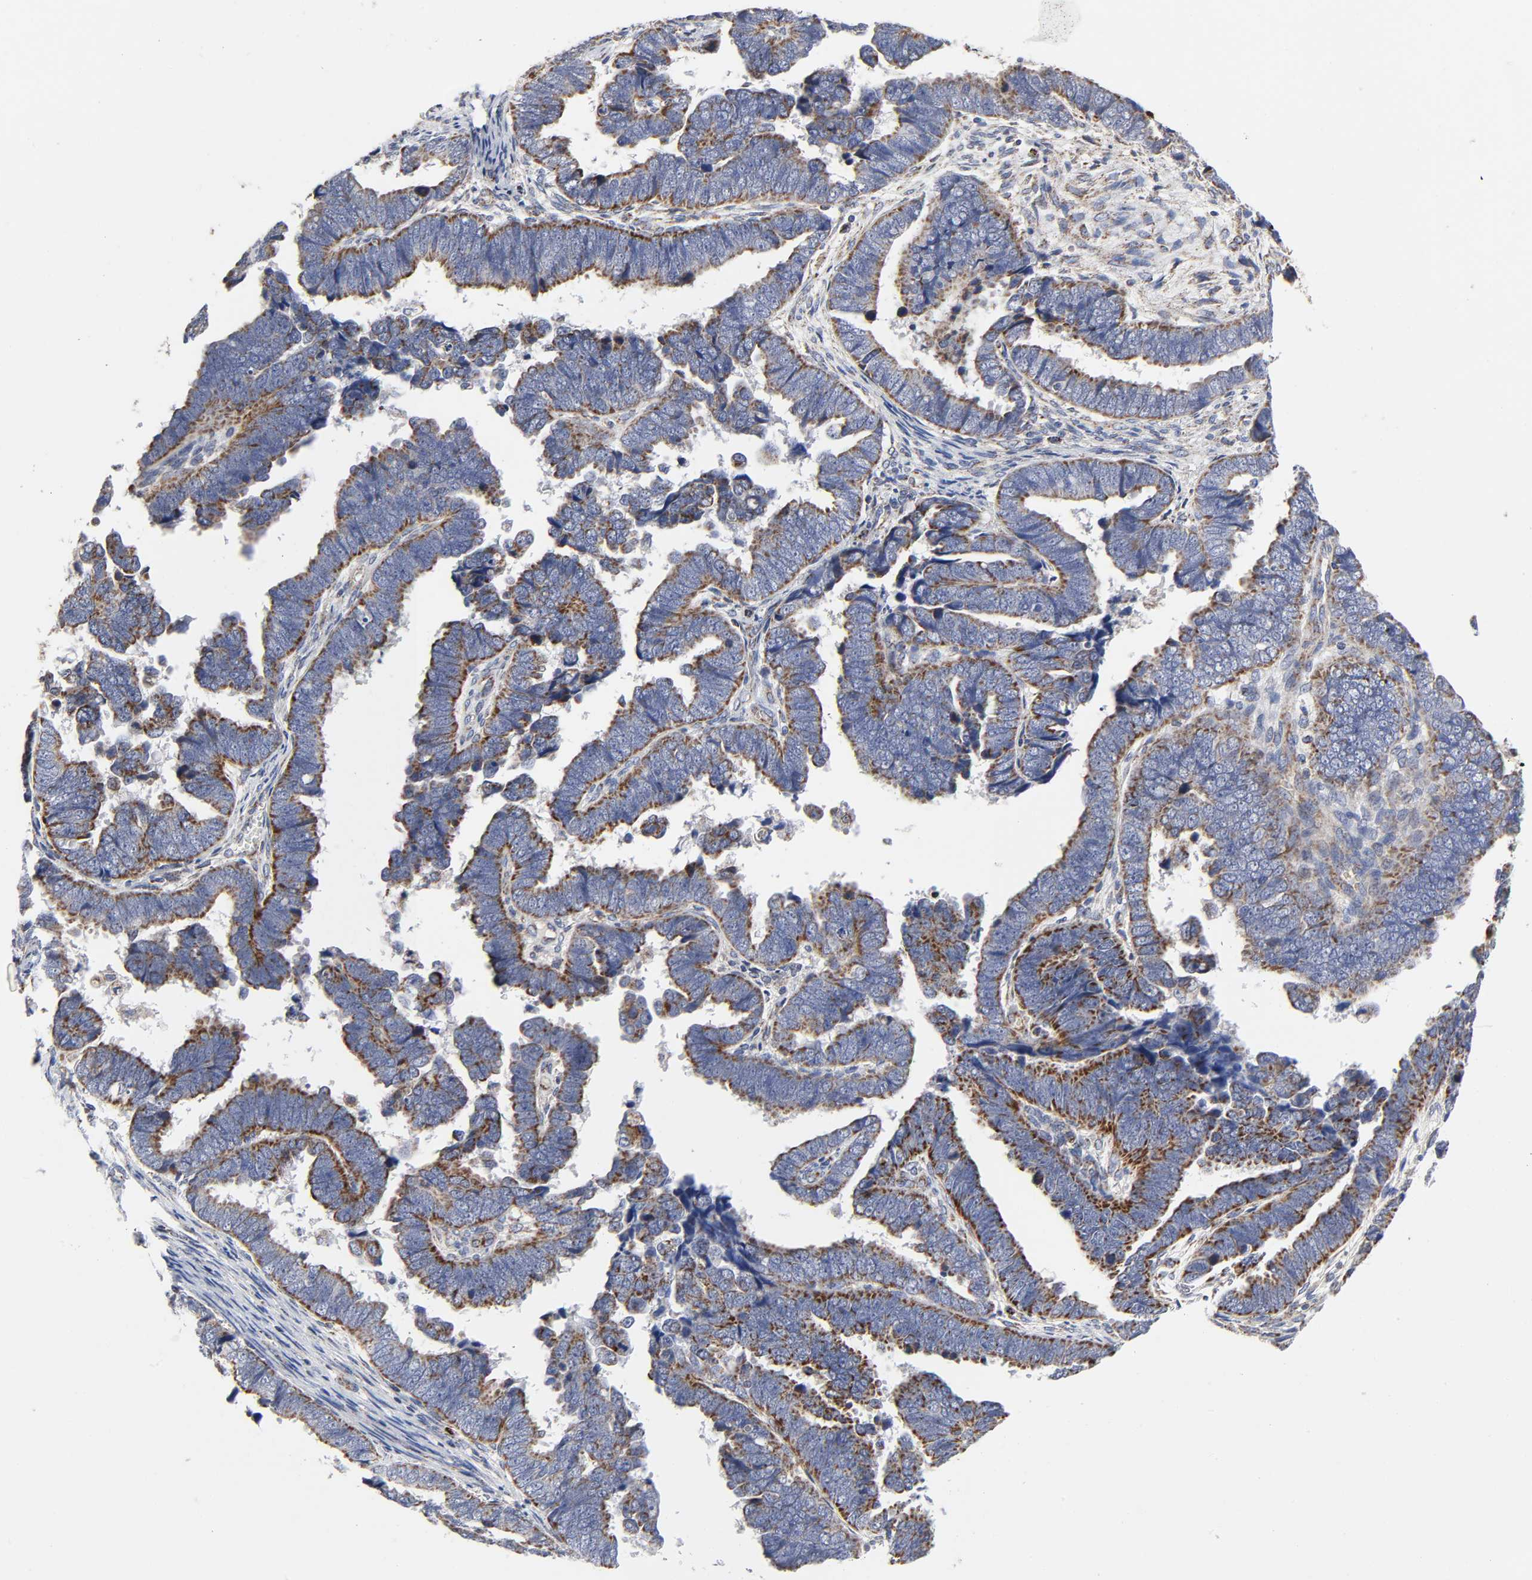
{"staining": {"intensity": "strong", "quantity": ">75%", "location": "cytoplasmic/membranous"}, "tissue": "endometrial cancer", "cell_type": "Tumor cells", "image_type": "cancer", "snomed": [{"axis": "morphology", "description": "Adenocarcinoma, NOS"}, {"axis": "topography", "description": "Endometrium"}], "caption": "About >75% of tumor cells in human endometrial cancer reveal strong cytoplasmic/membranous protein positivity as visualized by brown immunohistochemical staining.", "gene": "AOPEP", "patient": {"sex": "female", "age": 75}}